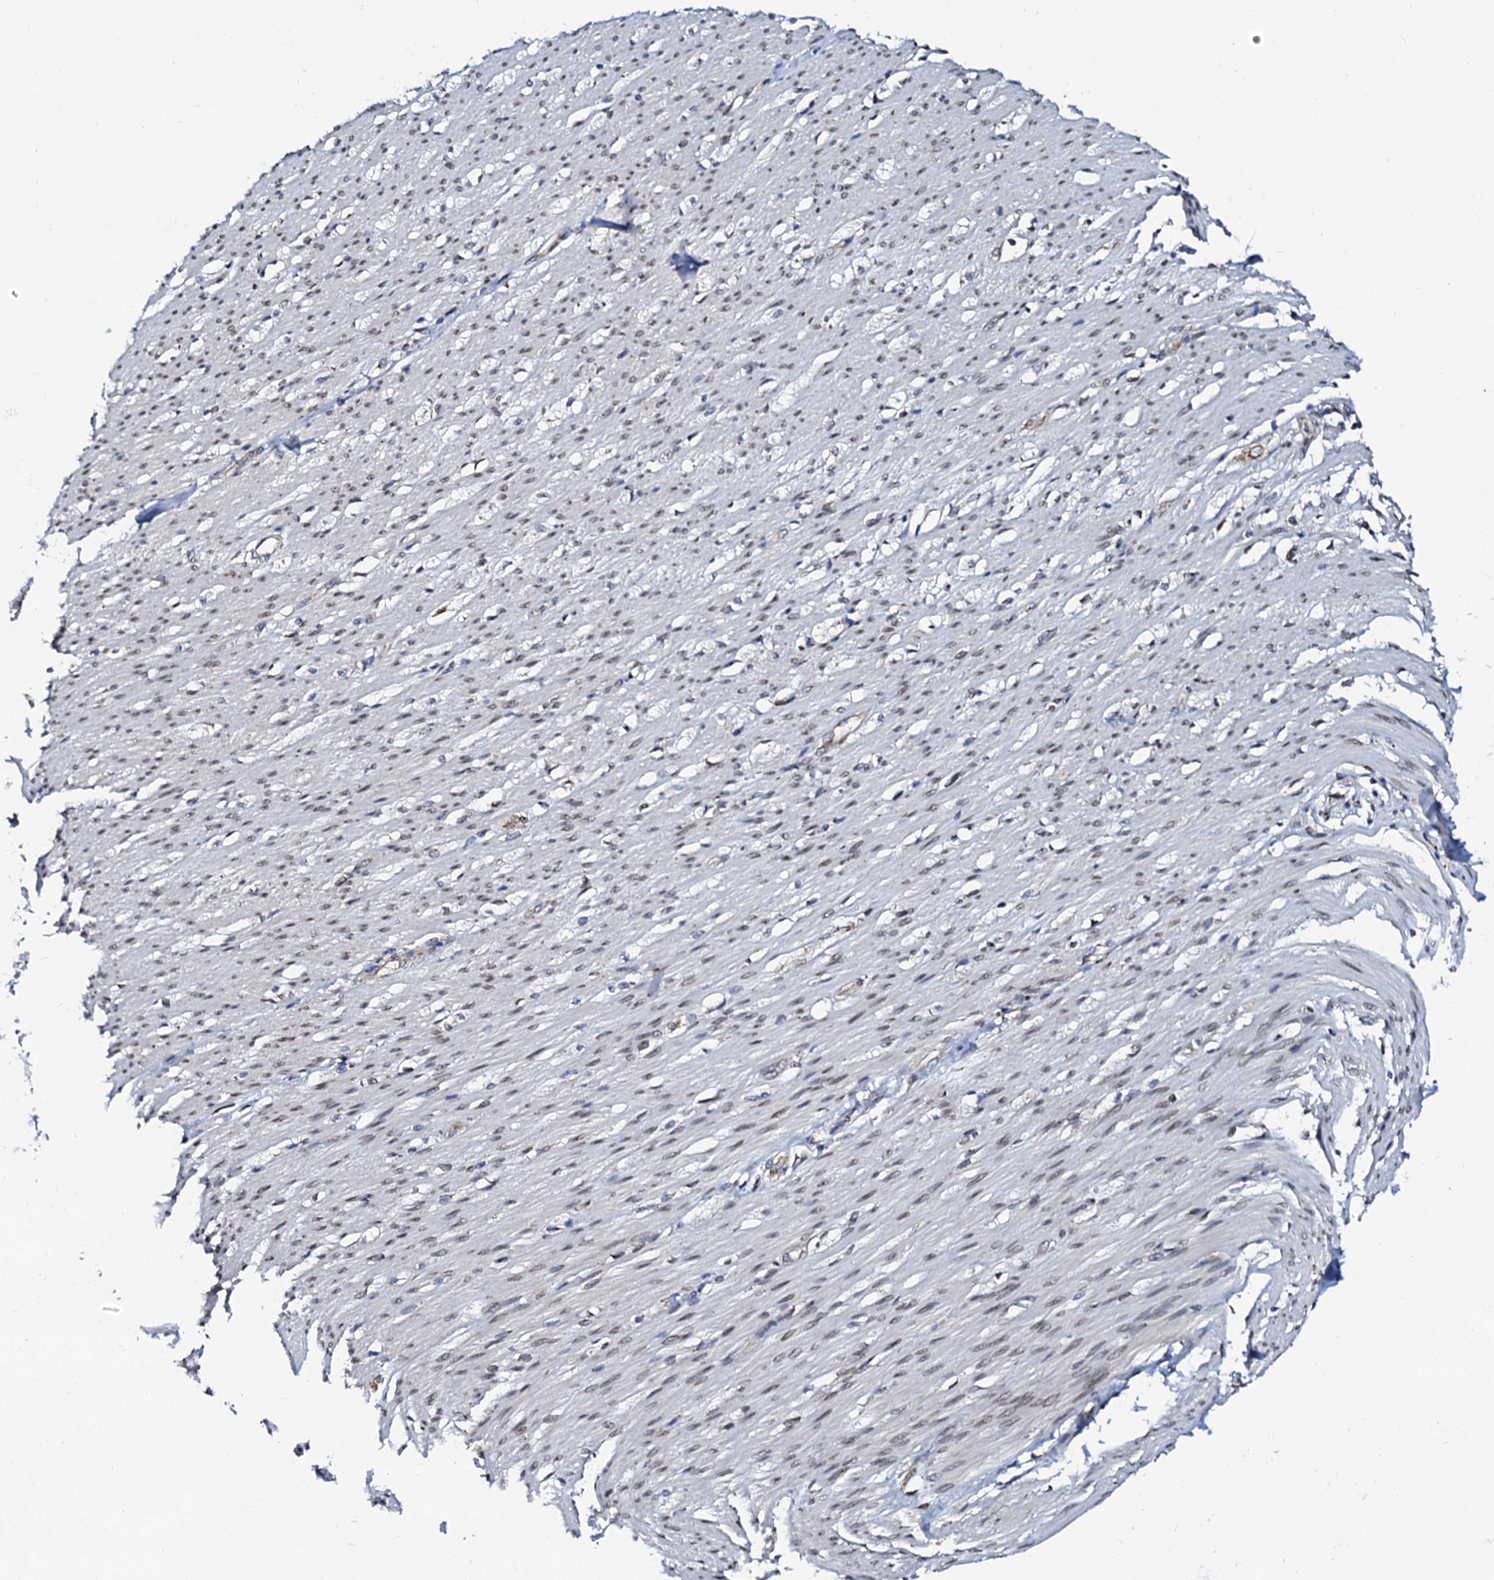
{"staining": {"intensity": "weak", "quantity": "25%-75%", "location": "cytoplasmic/membranous"}, "tissue": "smooth muscle", "cell_type": "Smooth muscle cells", "image_type": "normal", "snomed": [{"axis": "morphology", "description": "Normal tissue, NOS"}, {"axis": "morphology", "description": "Adenocarcinoma, NOS"}, {"axis": "topography", "description": "Colon"}, {"axis": "topography", "description": "Peripheral nerve tissue"}], "caption": "Benign smooth muscle shows weak cytoplasmic/membranous staining in approximately 25%-75% of smooth muscle cells, visualized by immunohistochemistry. Using DAB (brown) and hematoxylin (blue) stains, captured at high magnification using brightfield microscopy.", "gene": "TMCO3", "patient": {"sex": "male", "age": 14}}